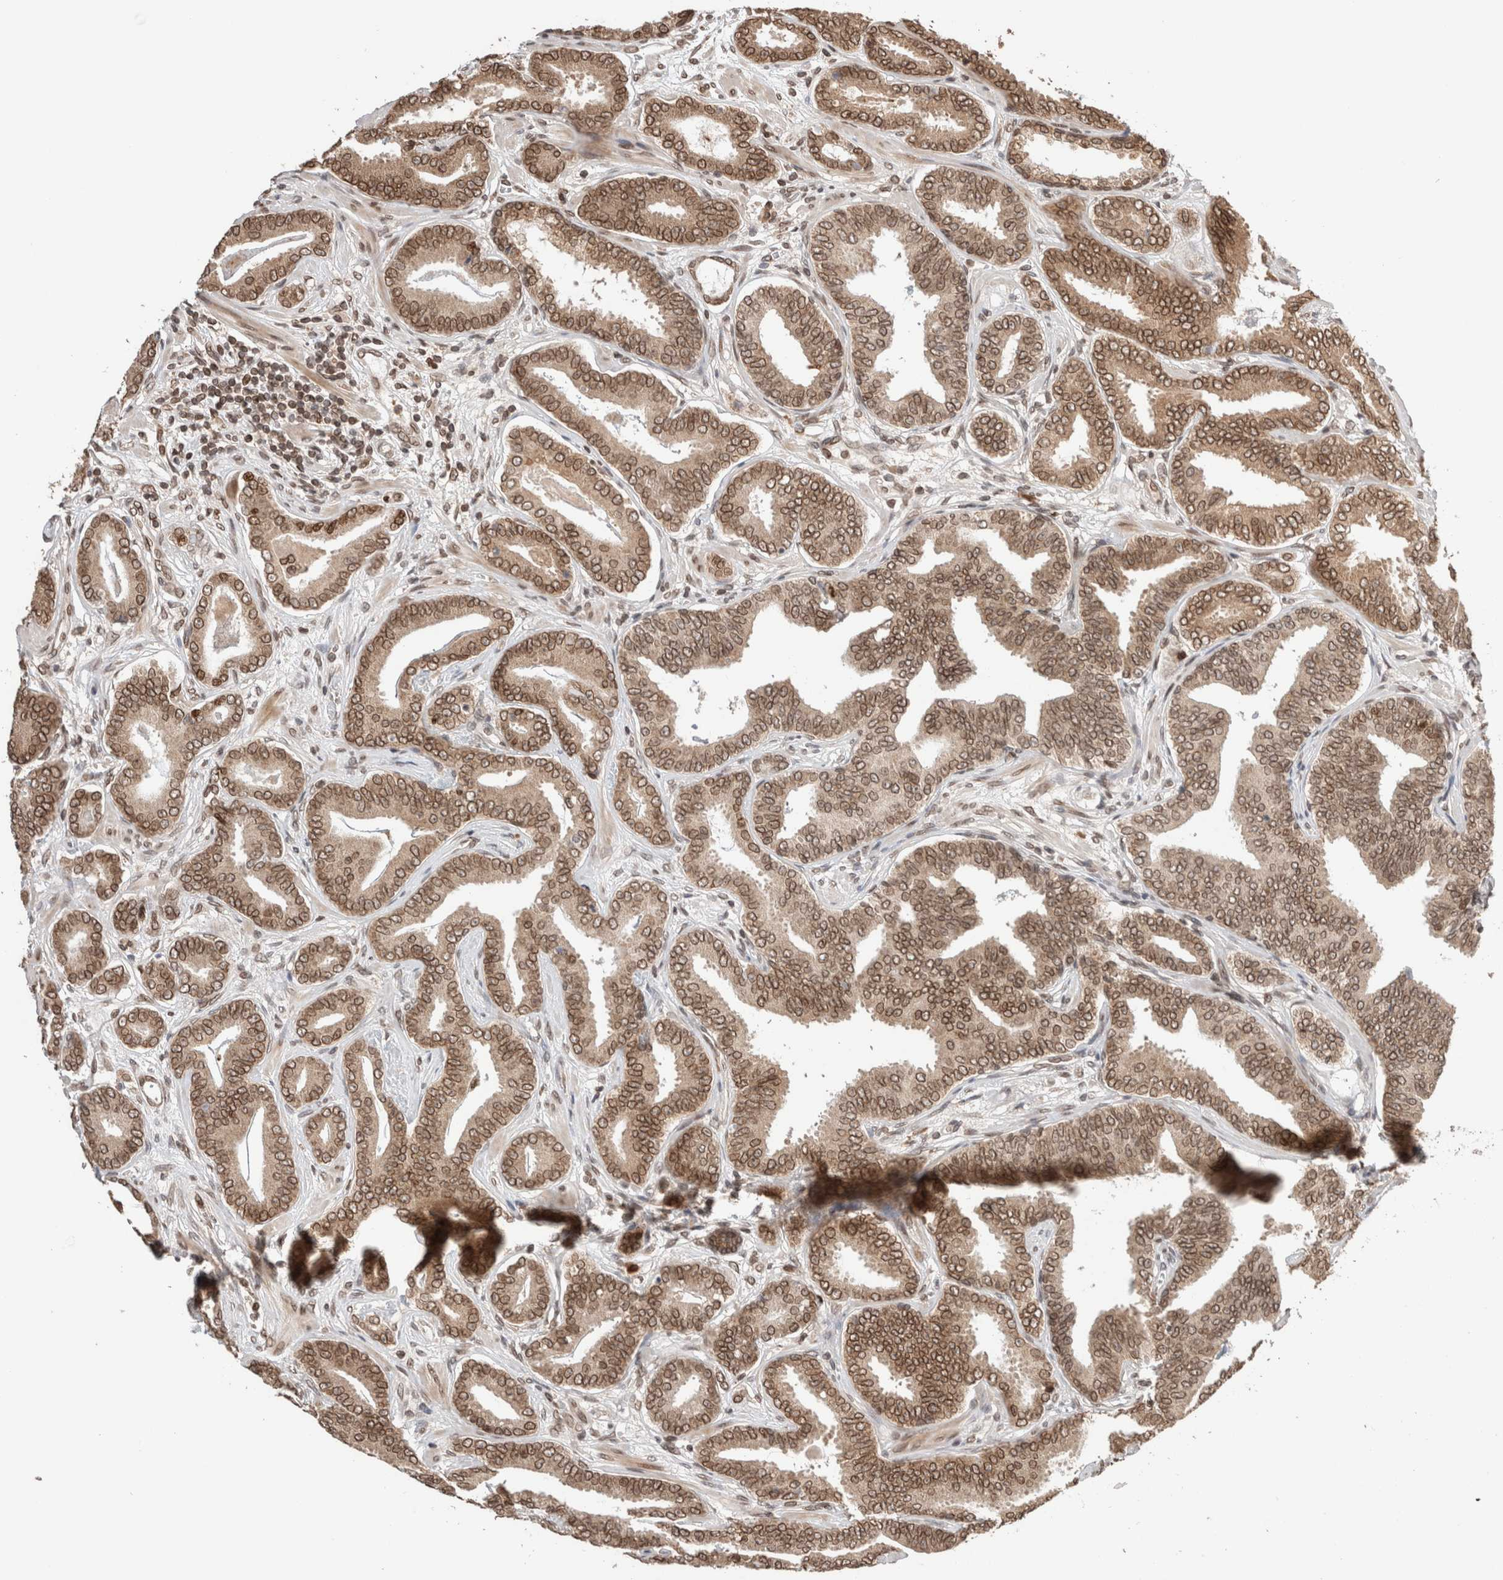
{"staining": {"intensity": "strong", "quantity": ">75%", "location": "cytoplasmic/membranous,nuclear"}, "tissue": "prostate cancer", "cell_type": "Tumor cells", "image_type": "cancer", "snomed": [{"axis": "morphology", "description": "Adenocarcinoma, Low grade"}, {"axis": "topography", "description": "Prostate"}], "caption": "Approximately >75% of tumor cells in human low-grade adenocarcinoma (prostate) reveal strong cytoplasmic/membranous and nuclear protein staining as visualized by brown immunohistochemical staining.", "gene": "TPR", "patient": {"sex": "male", "age": 62}}